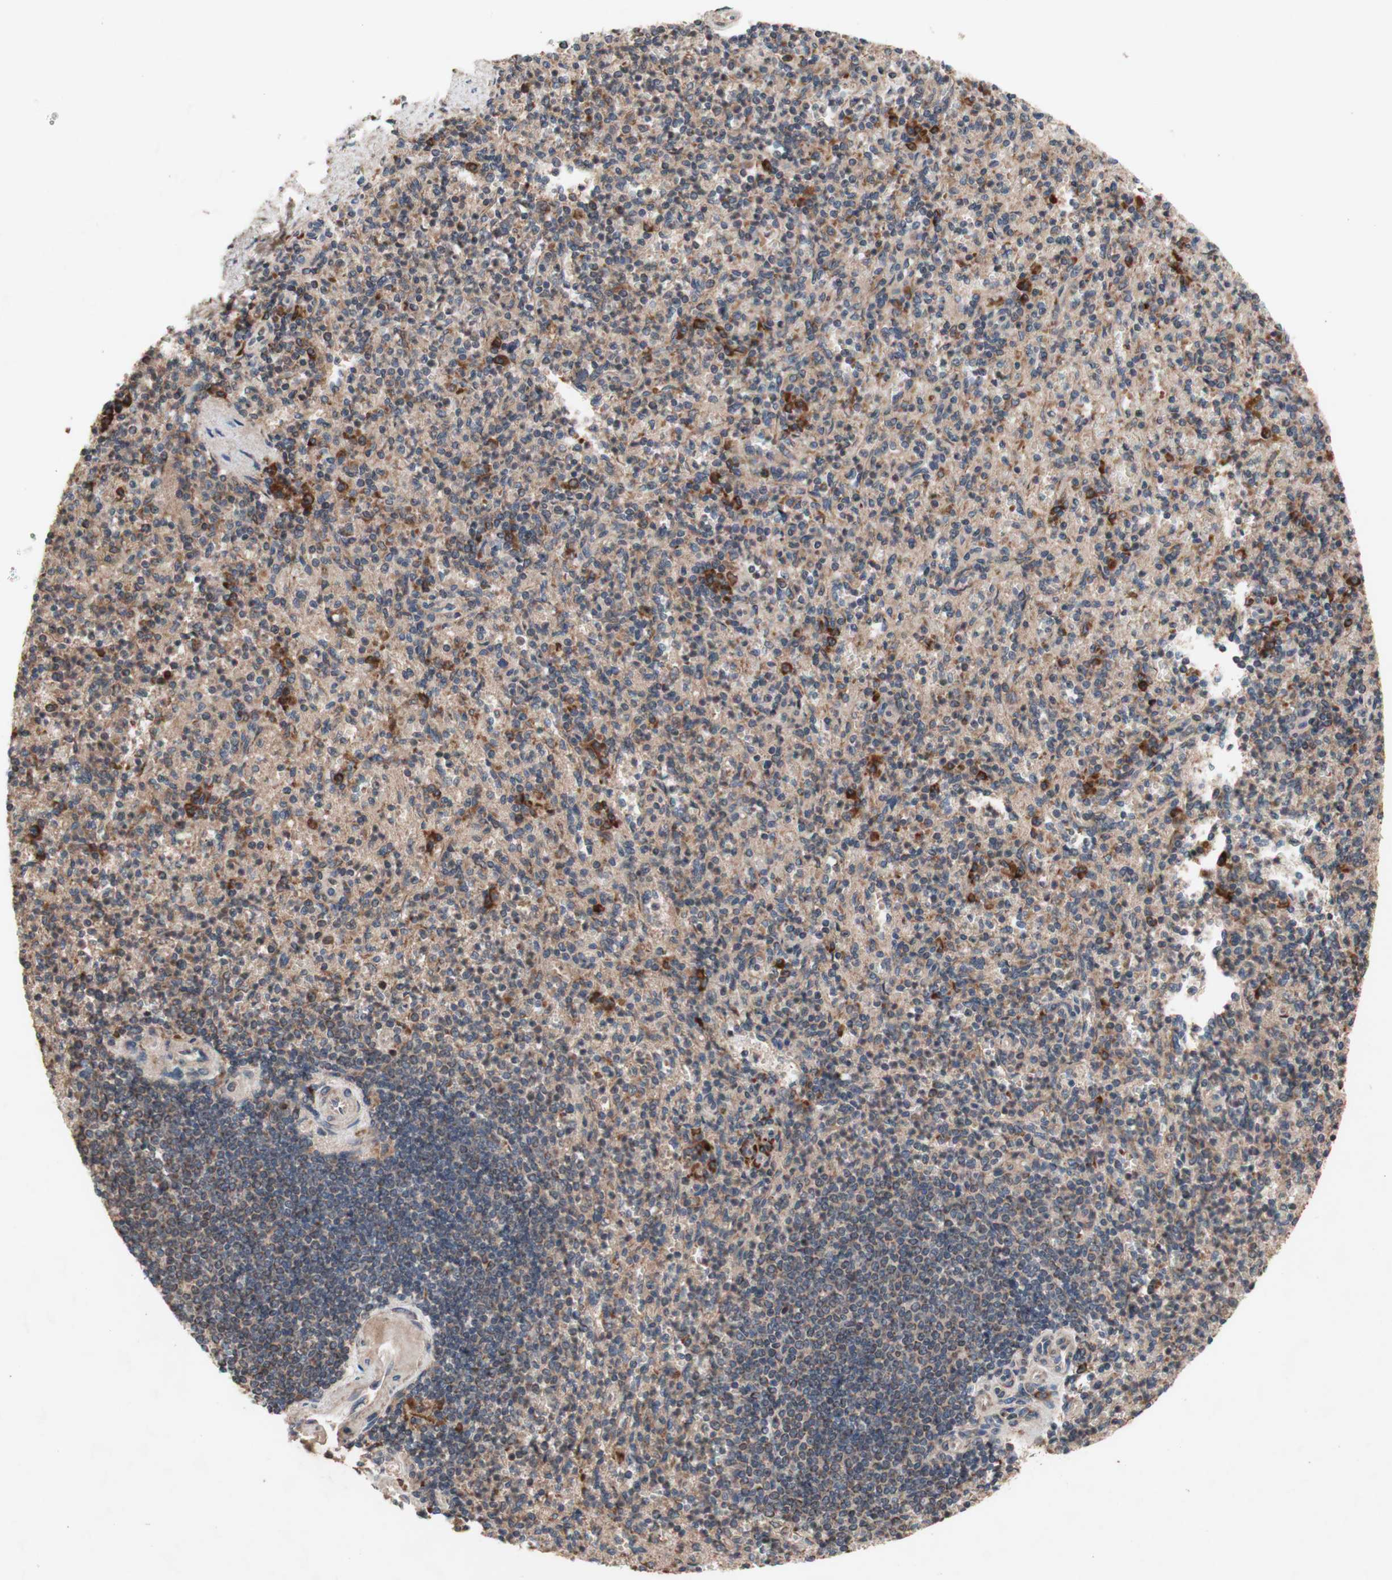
{"staining": {"intensity": "moderate", "quantity": ">75%", "location": "cytoplasmic/membranous"}, "tissue": "spleen", "cell_type": "Cells in red pulp", "image_type": "normal", "snomed": [{"axis": "morphology", "description": "Normal tissue, NOS"}, {"axis": "topography", "description": "Spleen"}], "caption": "Immunohistochemical staining of normal spleen exhibits medium levels of moderate cytoplasmic/membranous expression in approximately >75% of cells in red pulp.", "gene": "DDOST", "patient": {"sex": "female", "age": 74}}